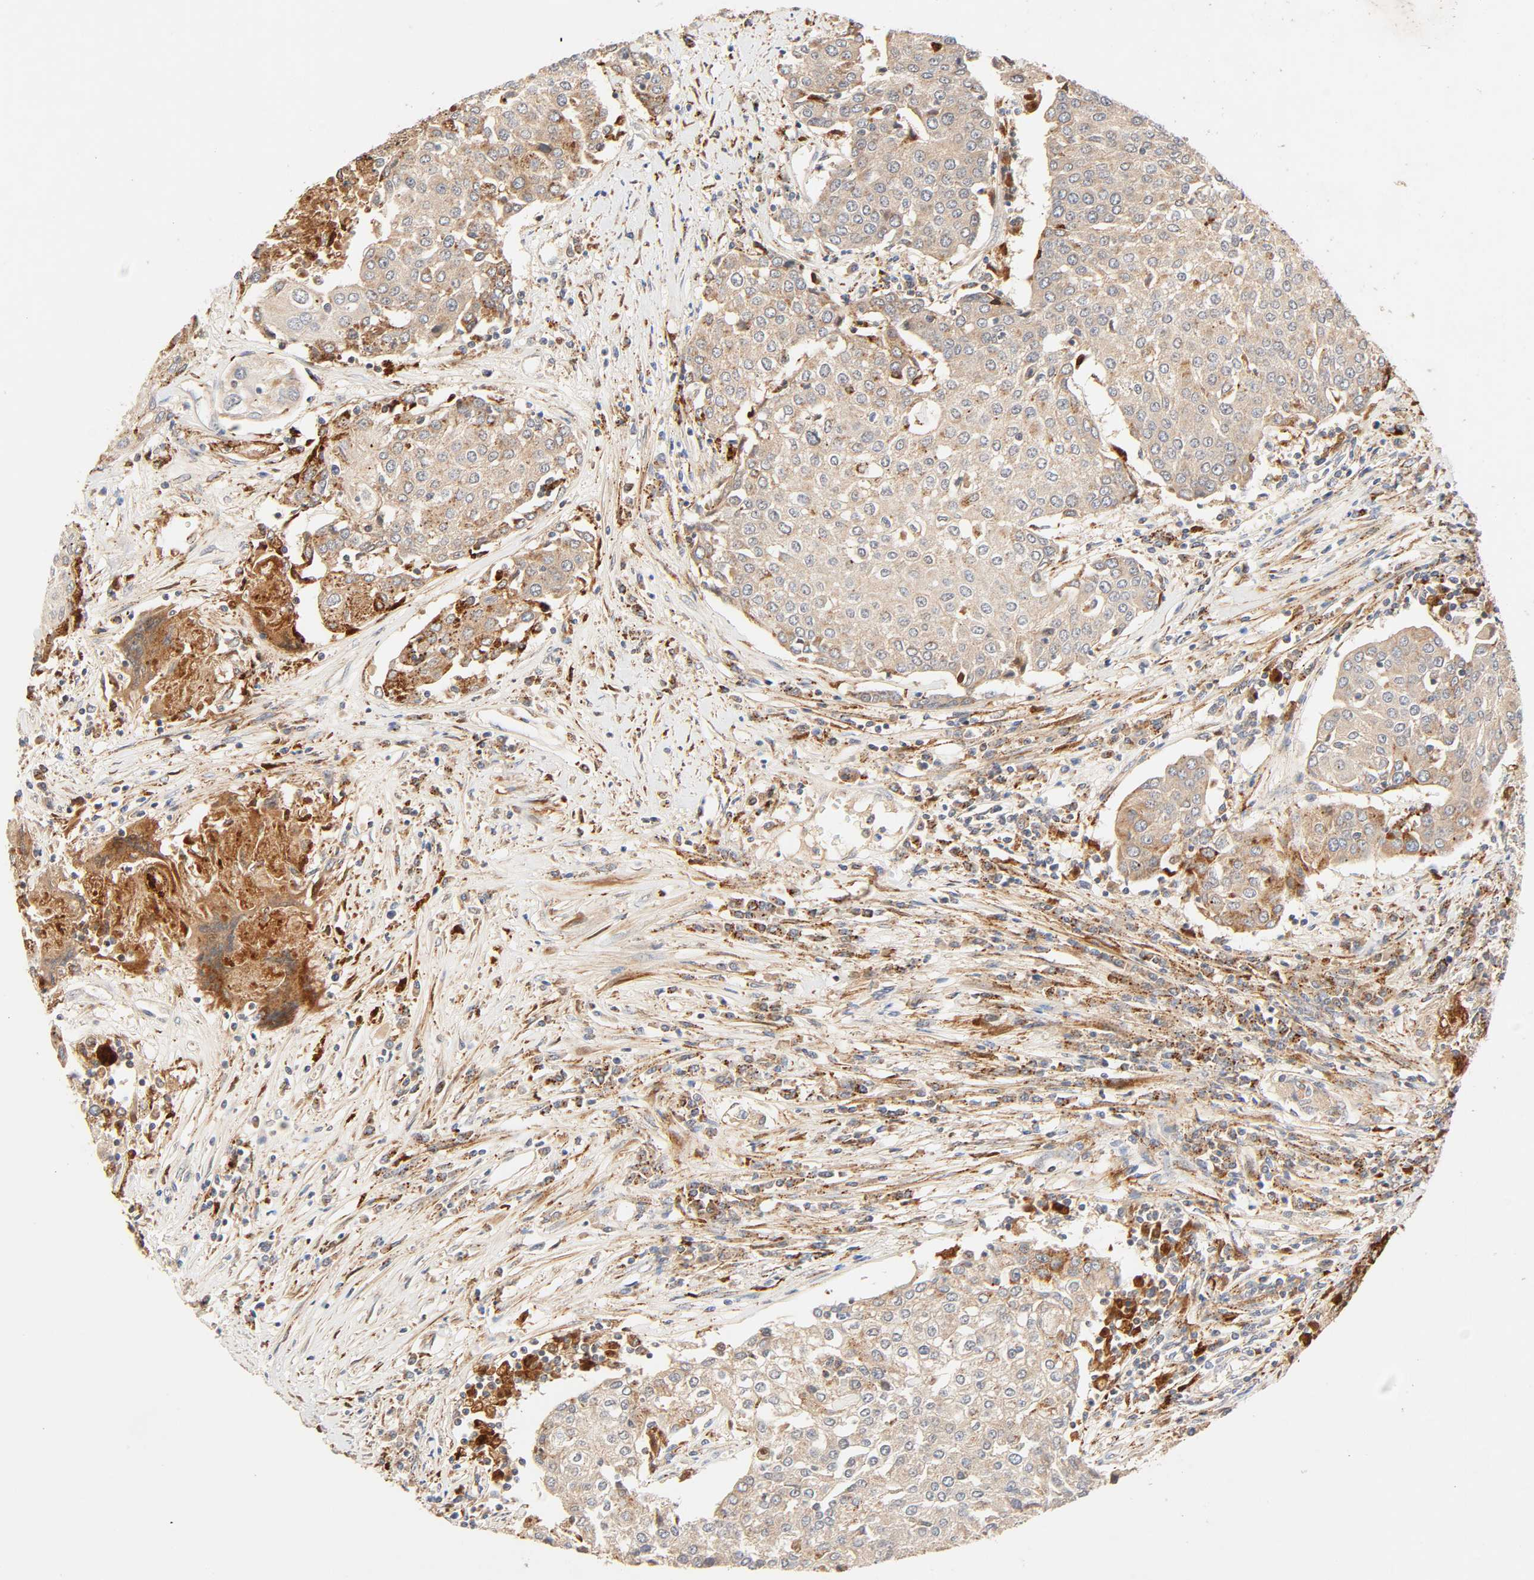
{"staining": {"intensity": "moderate", "quantity": ">75%", "location": "cytoplasmic/membranous"}, "tissue": "urothelial cancer", "cell_type": "Tumor cells", "image_type": "cancer", "snomed": [{"axis": "morphology", "description": "Urothelial carcinoma, High grade"}, {"axis": "topography", "description": "Urinary bladder"}], "caption": "A high-resolution micrograph shows IHC staining of urothelial cancer, which exhibits moderate cytoplasmic/membranous staining in about >75% of tumor cells.", "gene": "MAPK6", "patient": {"sex": "female", "age": 85}}